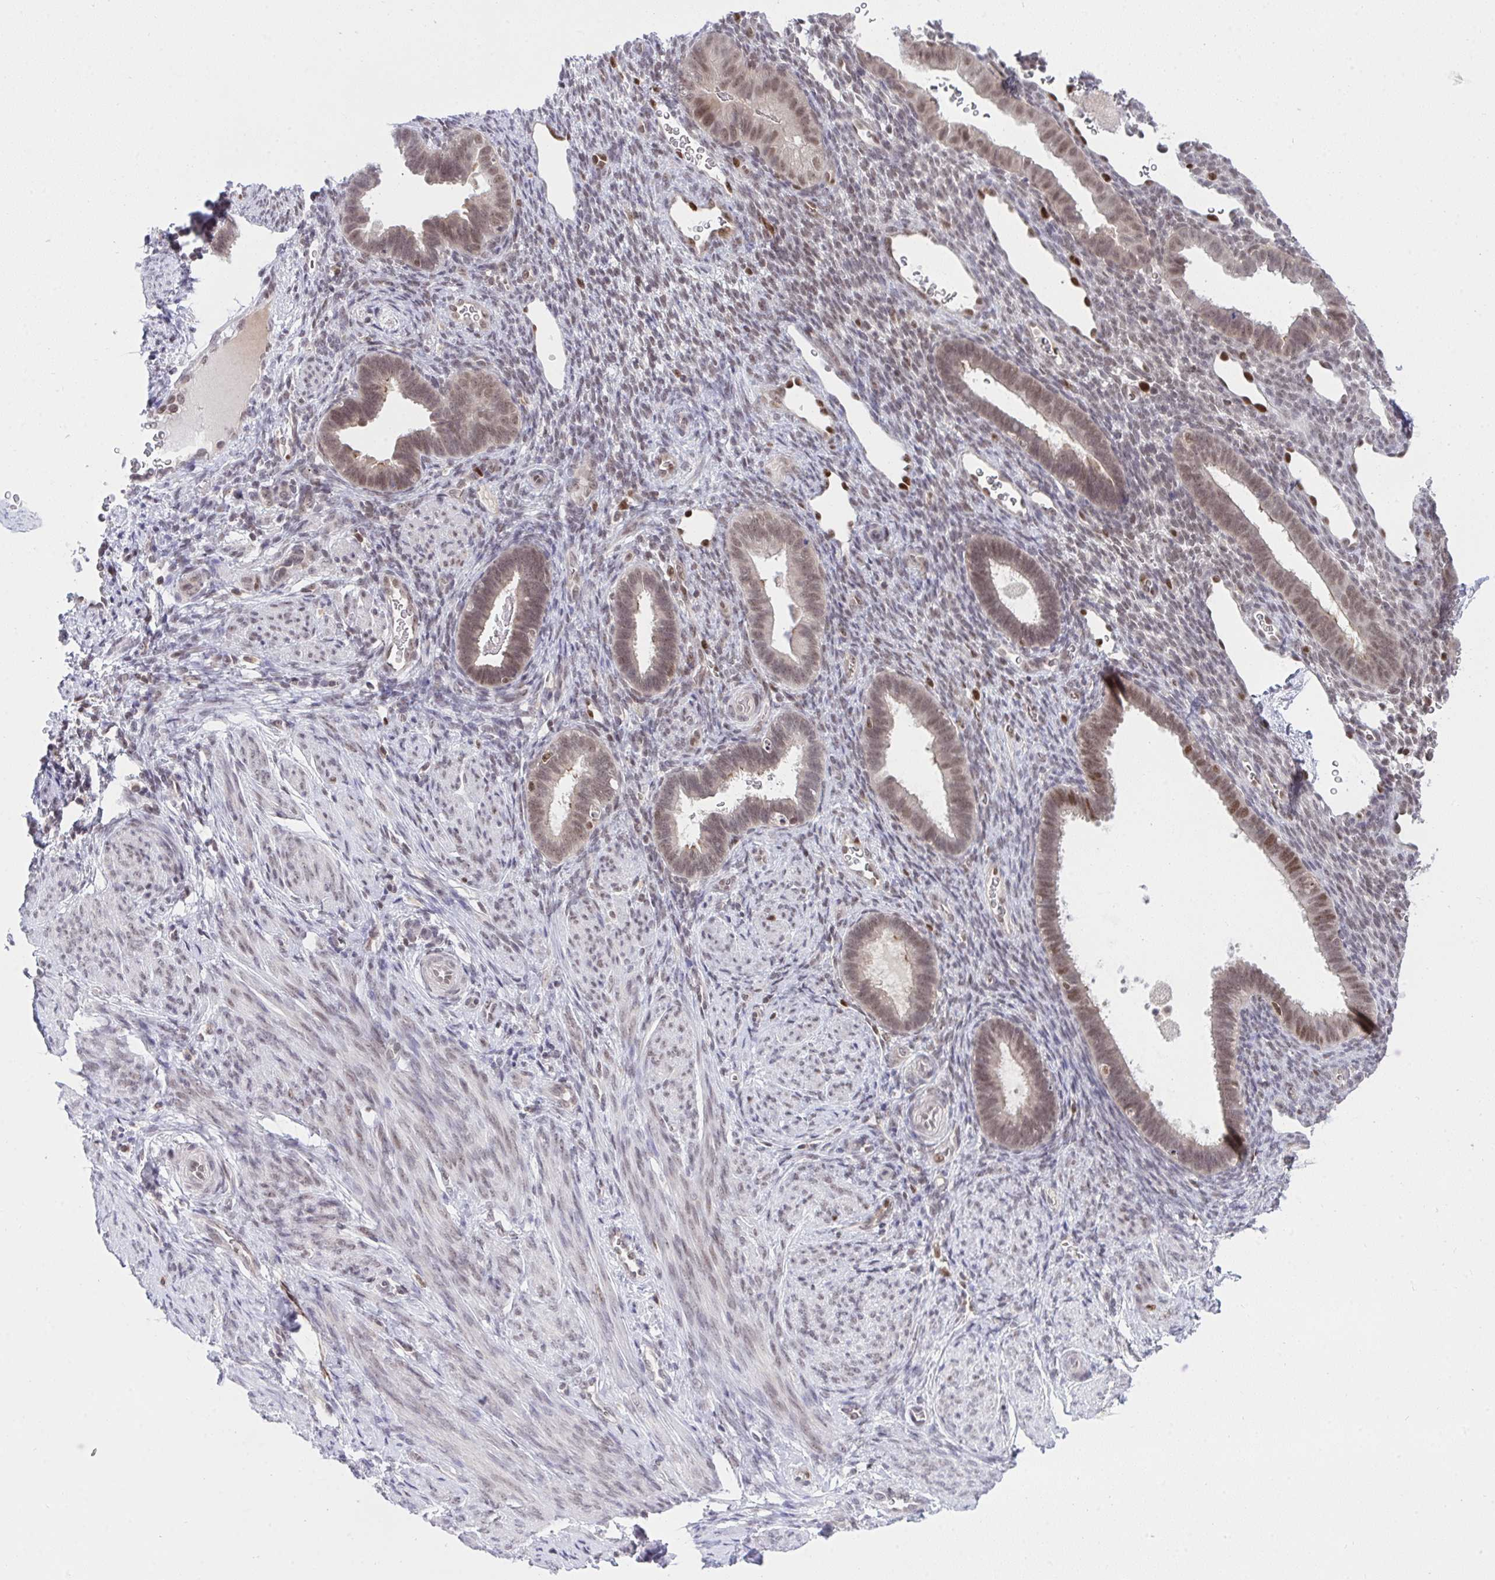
{"staining": {"intensity": "weak", "quantity": "<25%", "location": "nuclear"}, "tissue": "endometrium", "cell_type": "Cells in endometrial stroma", "image_type": "normal", "snomed": [{"axis": "morphology", "description": "Normal tissue, NOS"}, {"axis": "topography", "description": "Endometrium"}], "caption": "Cells in endometrial stroma are negative for protein expression in unremarkable human endometrium. (DAB IHC, high magnification).", "gene": "RFC4", "patient": {"sex": "female", "age": 34}}